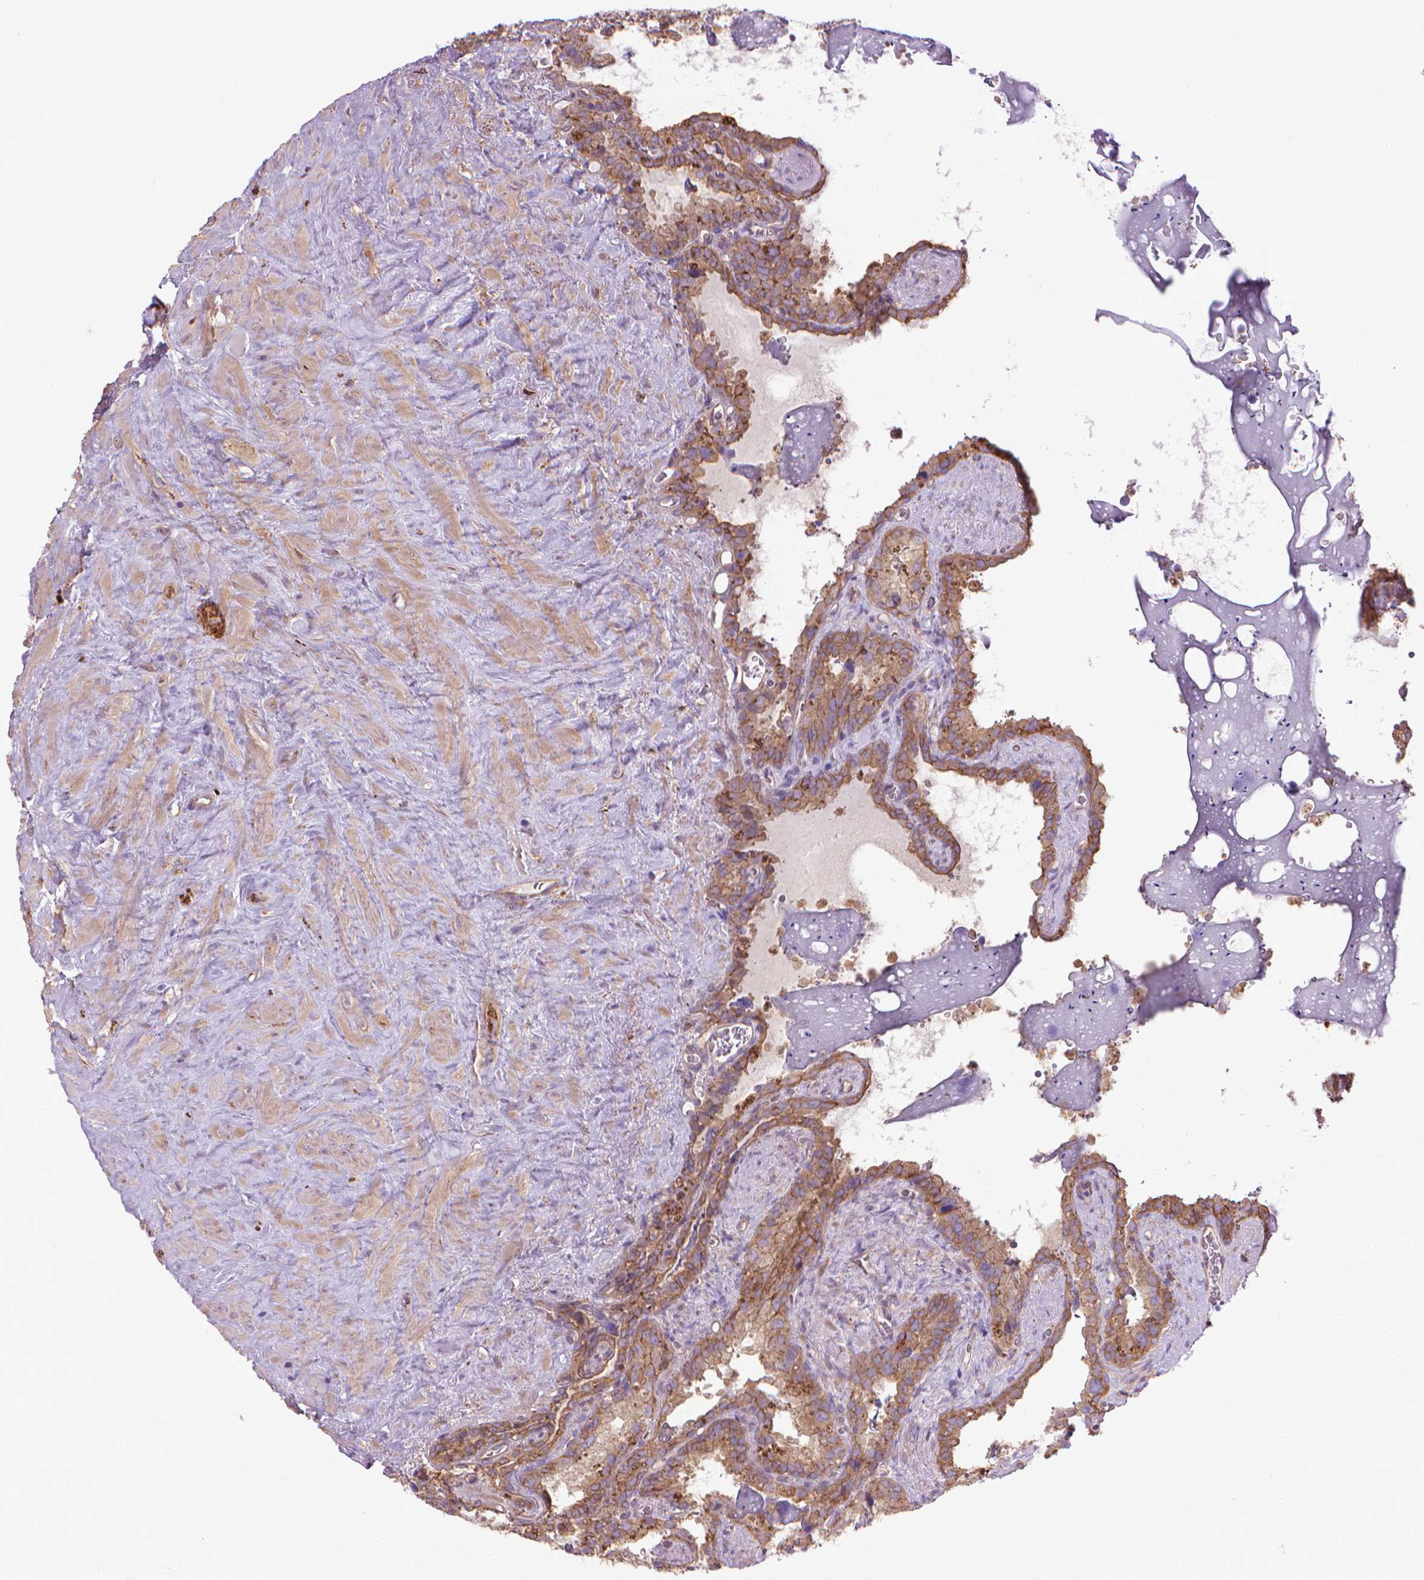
{"staining": {"intensity": "moderate", "quantity": ">75%", "location": "cytoplasmic/membranous"}, "tissue": "seminal vesicle", "cell_type": "Glandular cells", "image_type": "normal", "snomed": [{"axis": "morphology", "description": "Normal tissue, NOS"}, {"axis": "topography", "description": "Prostate"}, {"axis": "topography", "description": "Seminal veicle"}], "caption": "Seminal vesicle stained with immunohistochemistry shows moderate cytoplasmic/membranous expression in approximately >75% of glandular cells. (IHC, brightfield microscopy, high magnification).", "gene": "CORO1B", "patient": {"sex": "male", "age": 71}}